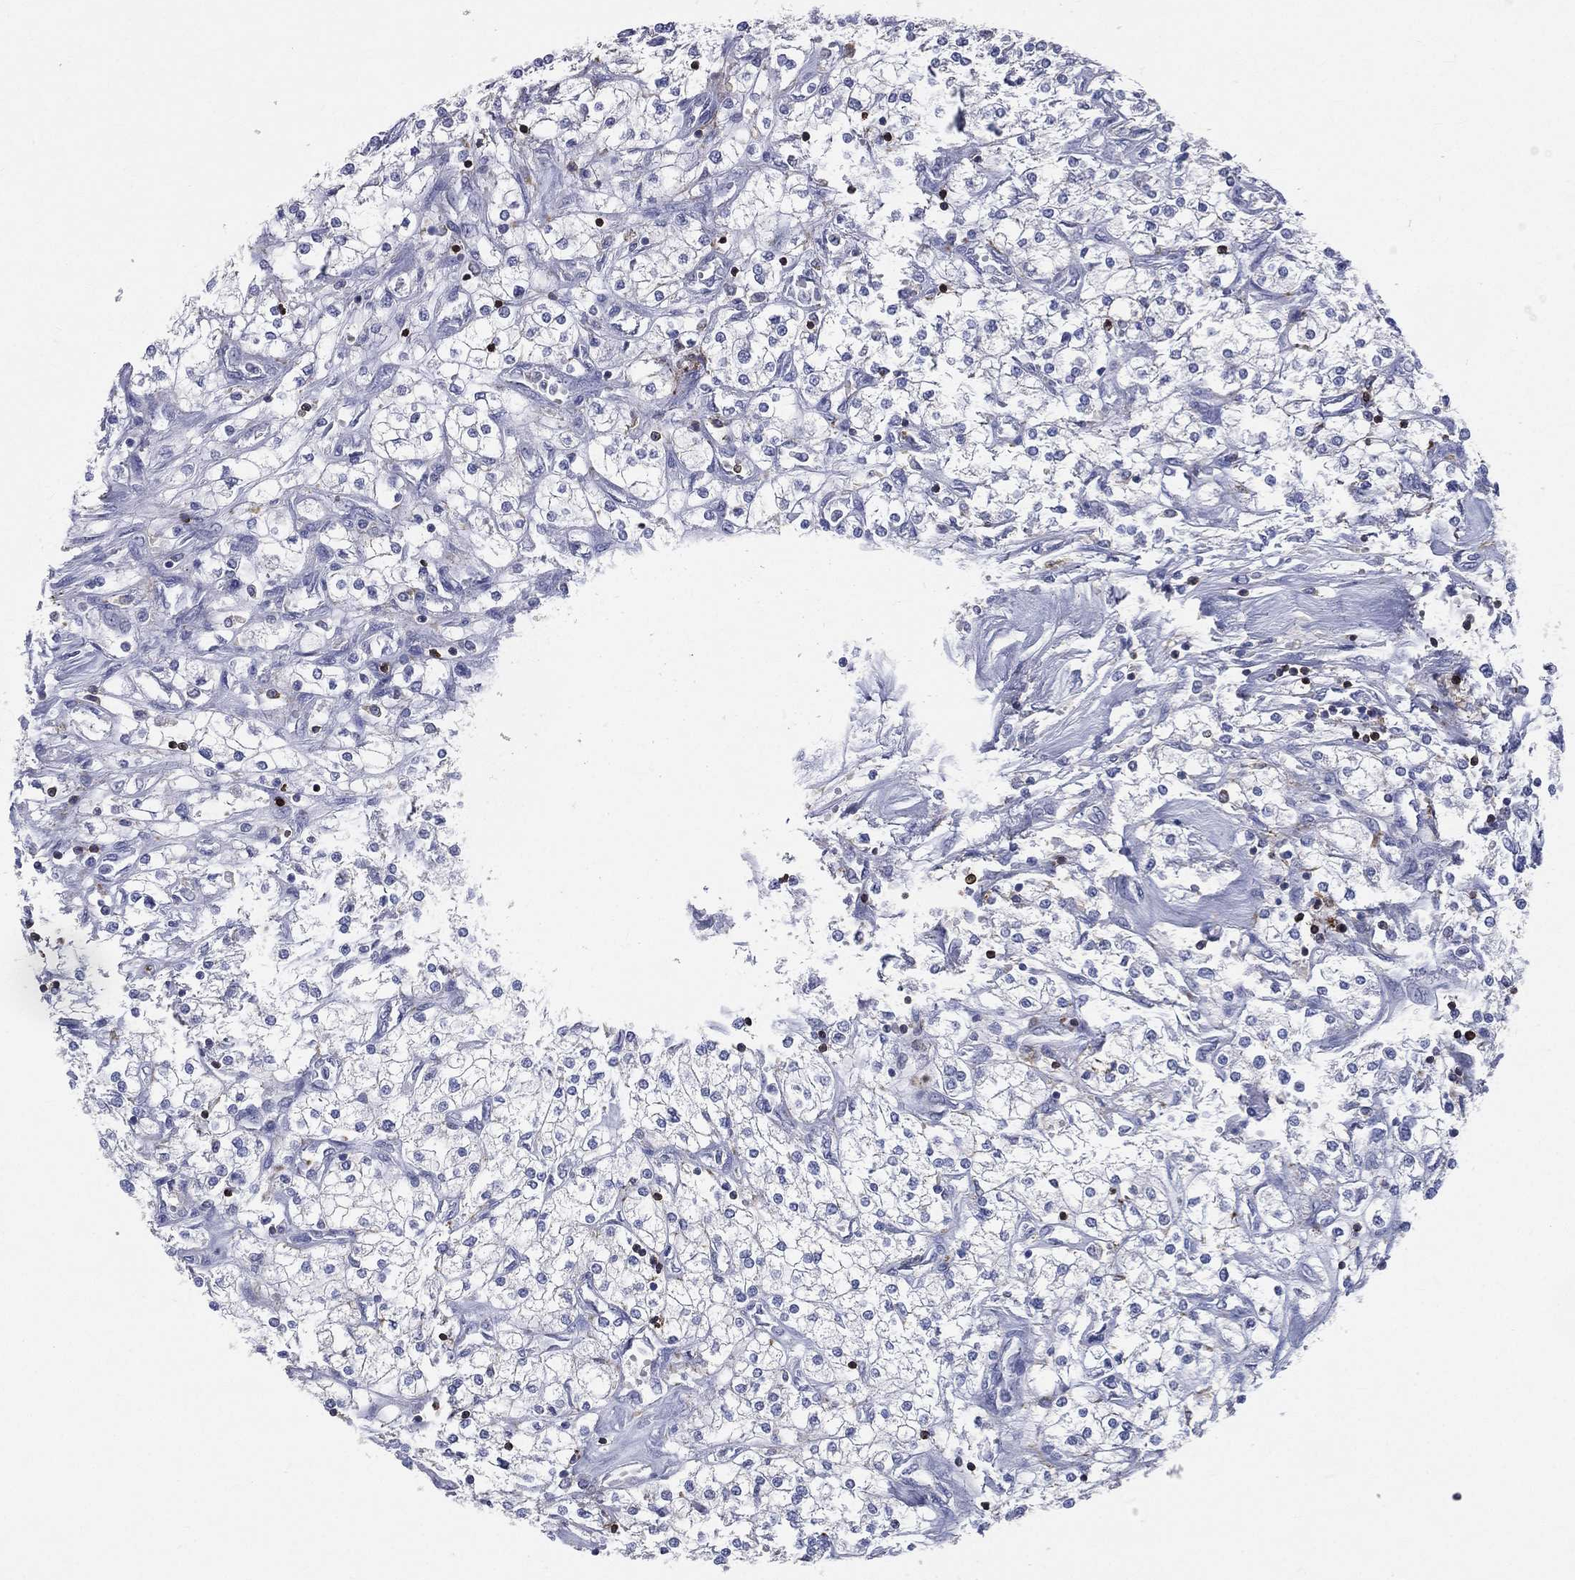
{"staining": {"intensity": "negative", "quantity": "none", "location": "none"}, "tissue": "renal cancer", "cell_type": "Tumor cells", "image_type": "cancer", "snomed": [{"axis": "morphology", "description": "Adenocarcinoma, NOS"}, {"axis": "topography", "description": "Kidney"}], "caption": "A high-resolution photomicrograph shows IHC staining of renal cancer, which shows no significant positivity in tumor cells.", "gene": "CTSW", "patient": {"sex": "male", "age": 80}}